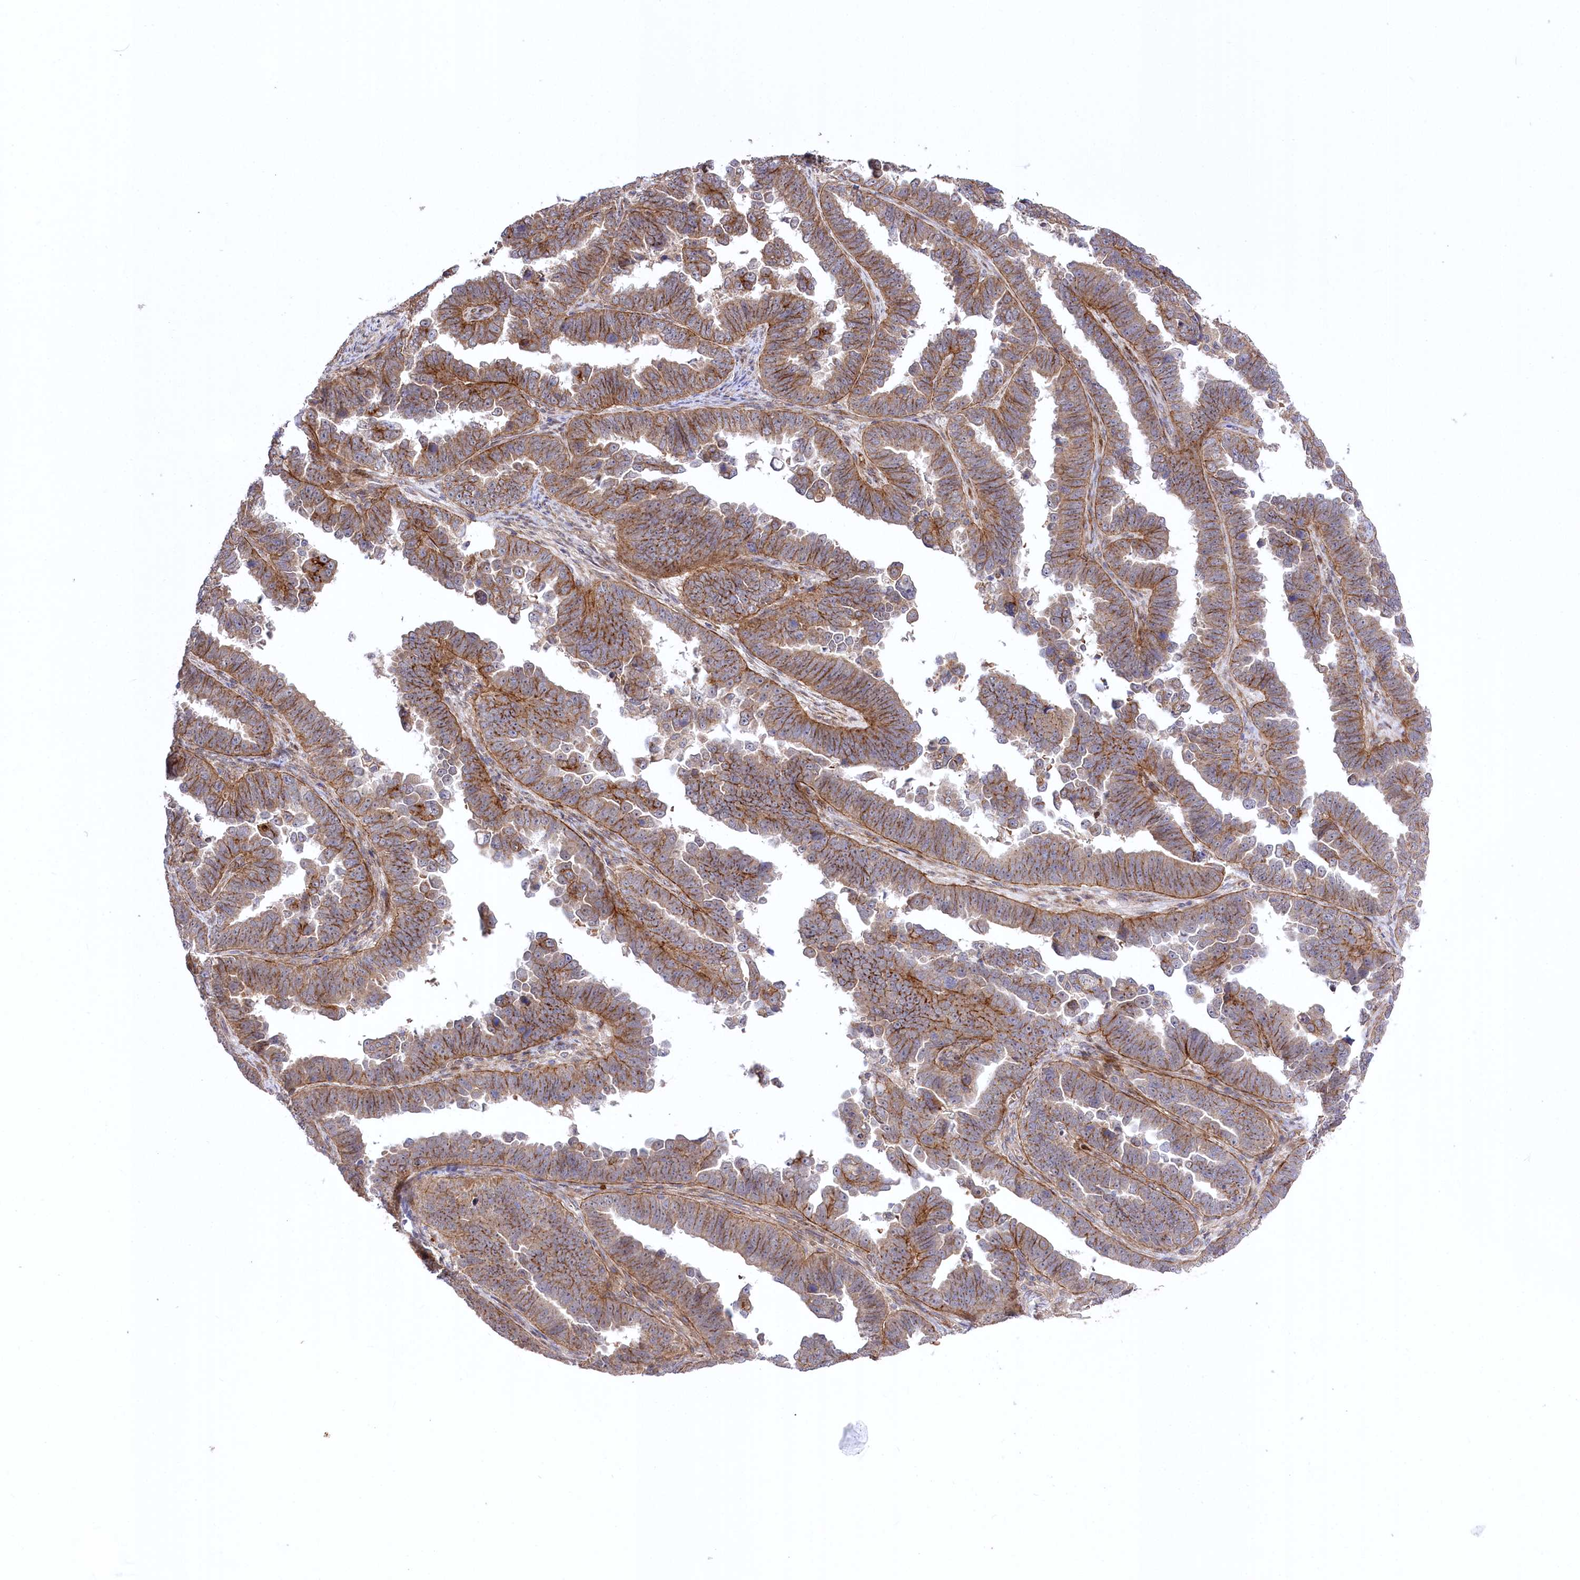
{"staining": {"intensity": "moderate", "quantity": ">75%", "location": "cytoplasmic/membranous"}, "tissue": "endometrial cancer", "cell_type": "Tumor cells", "image_type": "cancer", "snomed": [{"axis": "morphology", "description": "Adenocarcinoma, NOS"}, {"axis": "topography", "description": "Endometrium"}], "caption": "A histopathology image showing moderate cytoplasmic/membranous staining in approximately >75% of tumor cells in endometrial adenocarcinoma, as visualized by brown immunohistochemical staining.", "gene": "TRUB1", "patient": {"sex": "female", "age": 75}}